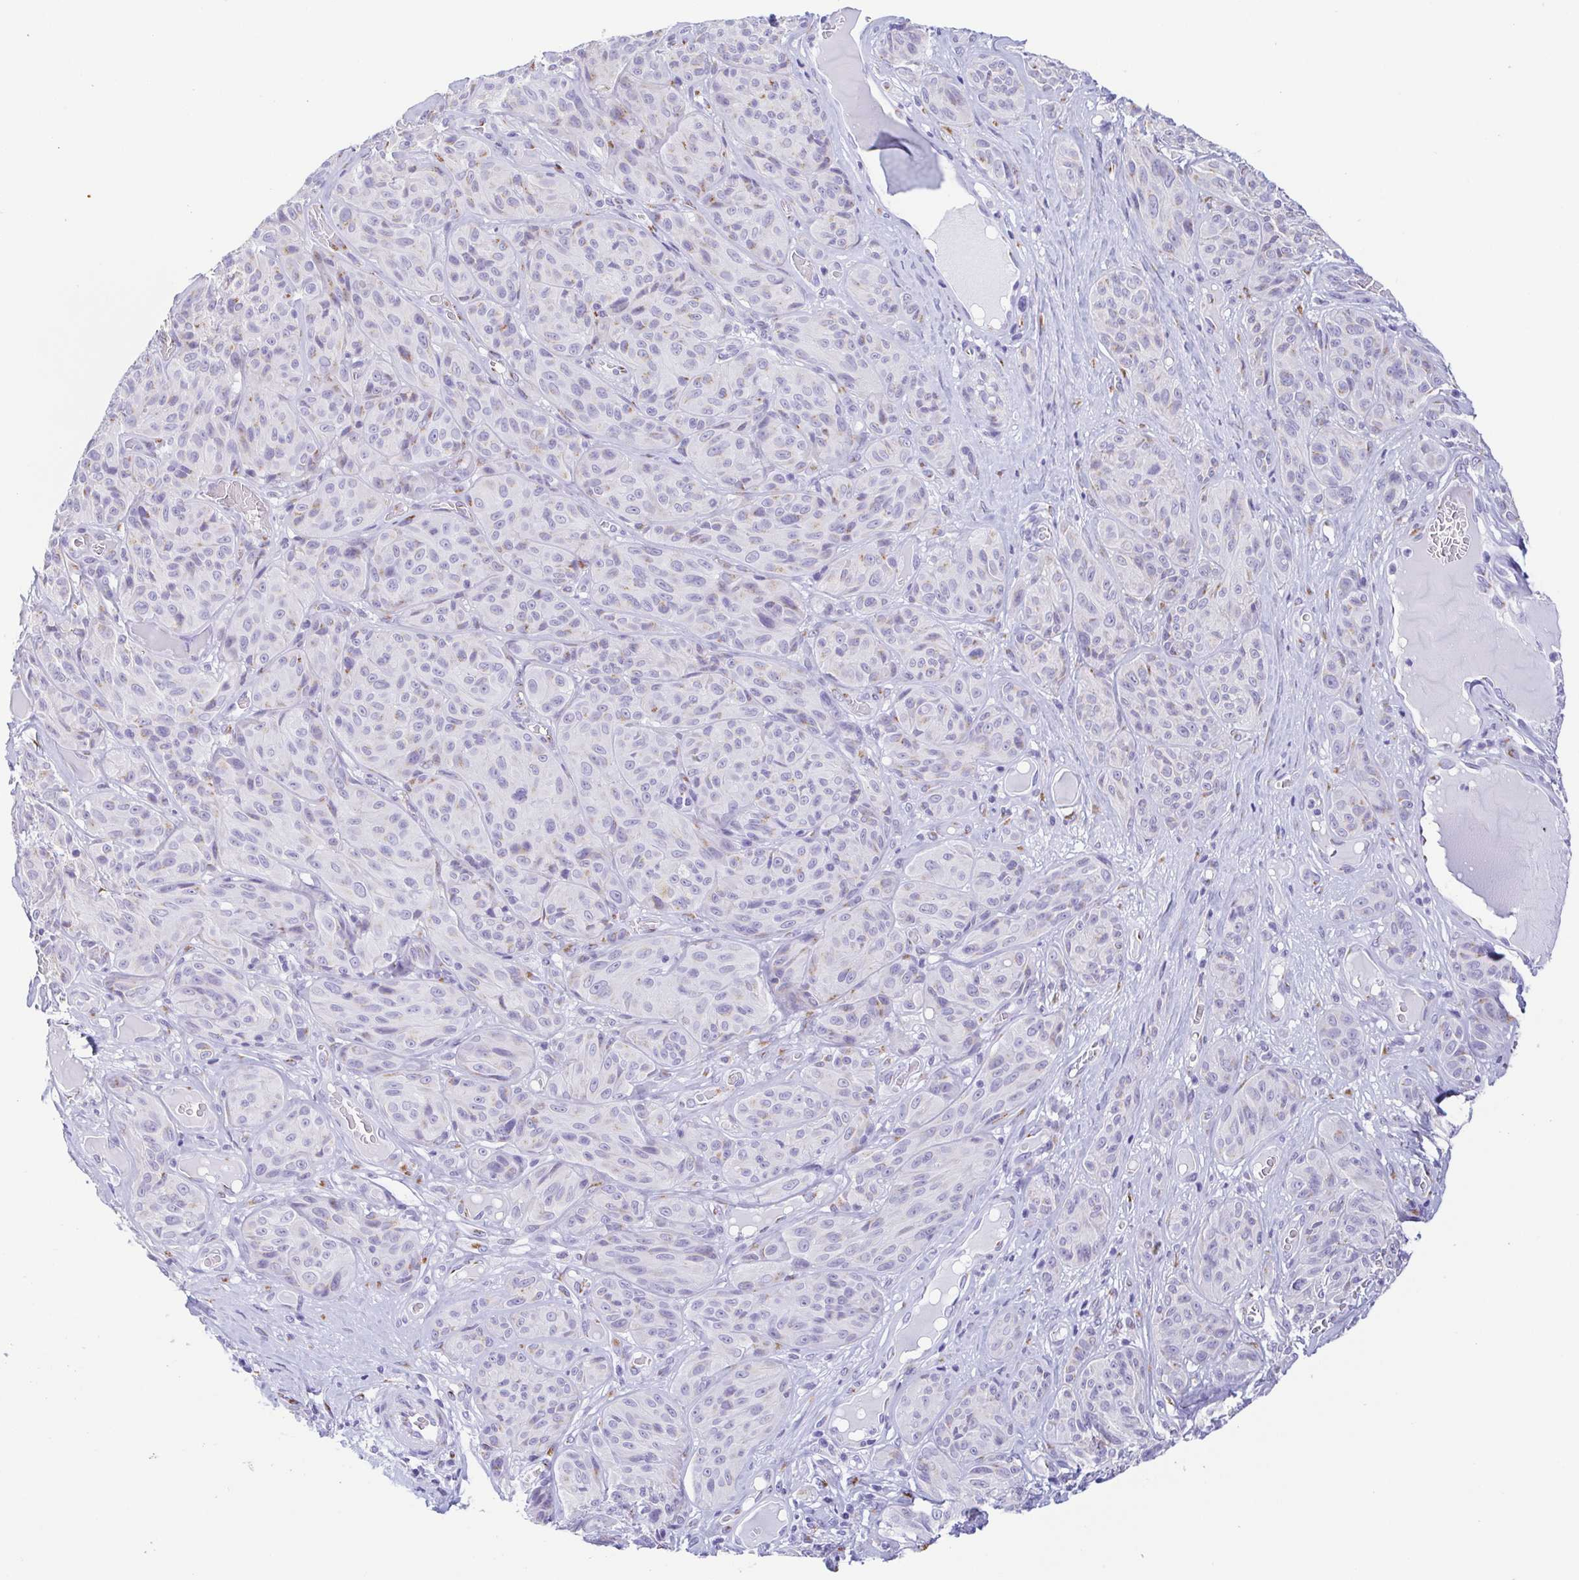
{"staining": {"intensity": "negative", "quantity": "none", "location": "none"}, "tissue": "melanoma", "cell_type": "Tumor cells", "image_type": "cancer", "snomed": [{"axis": "morphology", "description": "Malignant melanoma, NOS"}, {"axis": "topography", "description": "Skin"}], "caption": "A micrograph of malignant melanoma stained for a protein demonstrates no brown staining in tumor cells.", "gene": "SULT1B1", "patient": {"sex": "male", "age": 91}}